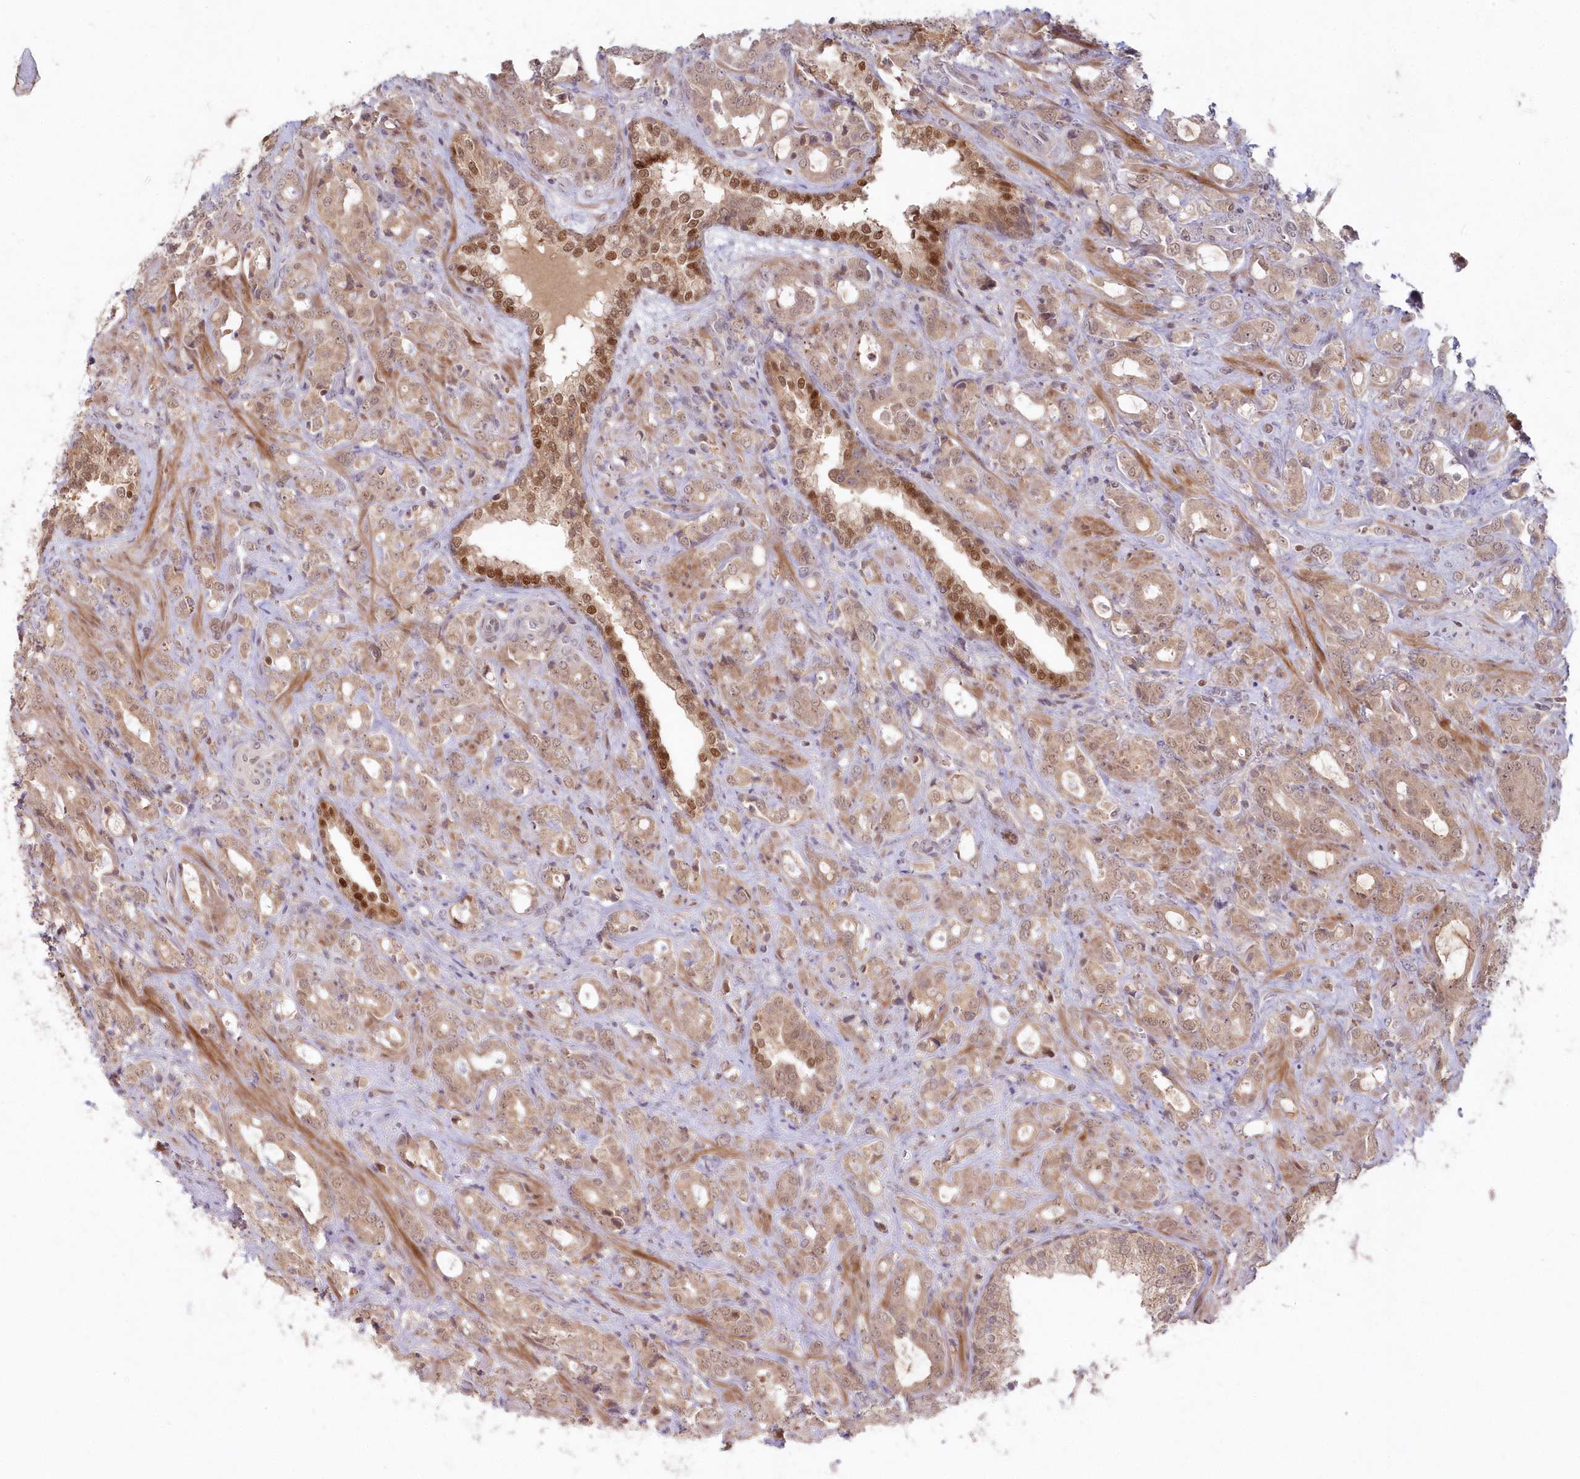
{"staining": {"intensity": "weak", "quantity": ">75%", "location": "cytoplasmic/membranous,nuclear"}, "tissue": "prostate cancer", "cell_type": "Tumor cells", "image_type": "cancer", "snomed": [{"axis": "morphology", "description": "Adenocarcinoma, High grade"}, {"axis": "topography", "description": "Prostate"}], "caption": "Protein expression analysis of prostate adenocarcinoma (high-grade) exhibits weak cytoplasmic/membranous and nuclear positivity in approximately >75% of tumor cells. The staining was performed using DAB to visualize the protein expression in brown, while the nuclei were stained in blue with hematoxylin (Magnification: 20x).", "gene": "ASCC1", "patient": {"sex": "male", "age": 72}}